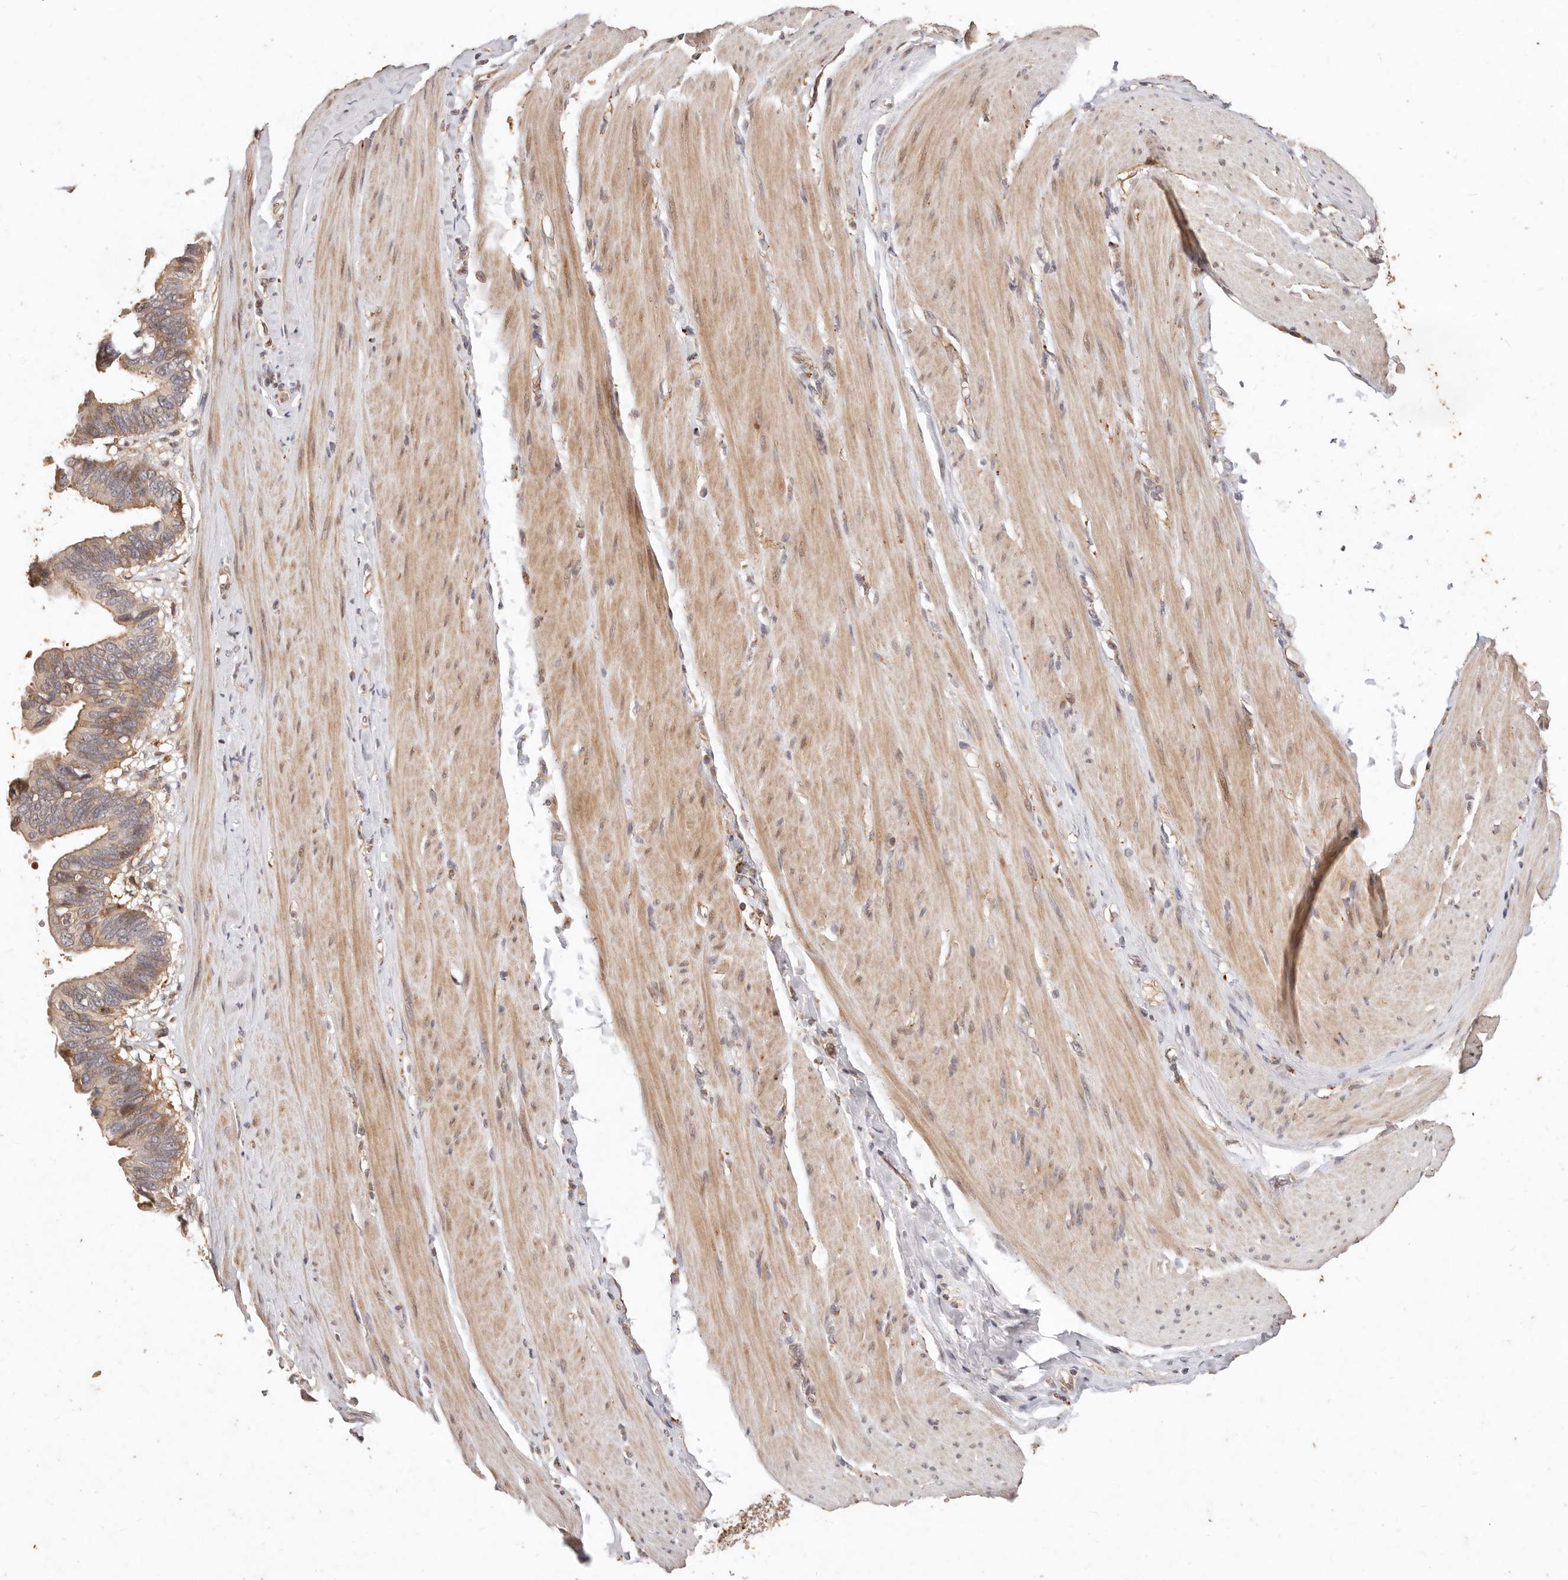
{"staining": {"intensity": "weak", "quantity": ">75%", "location": "cytoplasmic/membranous,nuclear"}, "tissue": "pancreatic cancer", "cell_type": "Tumor cells", "image_type": "cancer", "snomed": [{"axis": "morphology", "description": "Adenocarcinoma, NOS"}, {"axis": "topography", "description": "Pancreas"}], "caption": "Tumor cells display low levels of weak cytoplasmic/membranous and nuclear staining in approximately >75% of cells in adenocarcinoma (pancreatic).", "gene": "KIF9", "patient": {"sex": "female", "age": 56}}